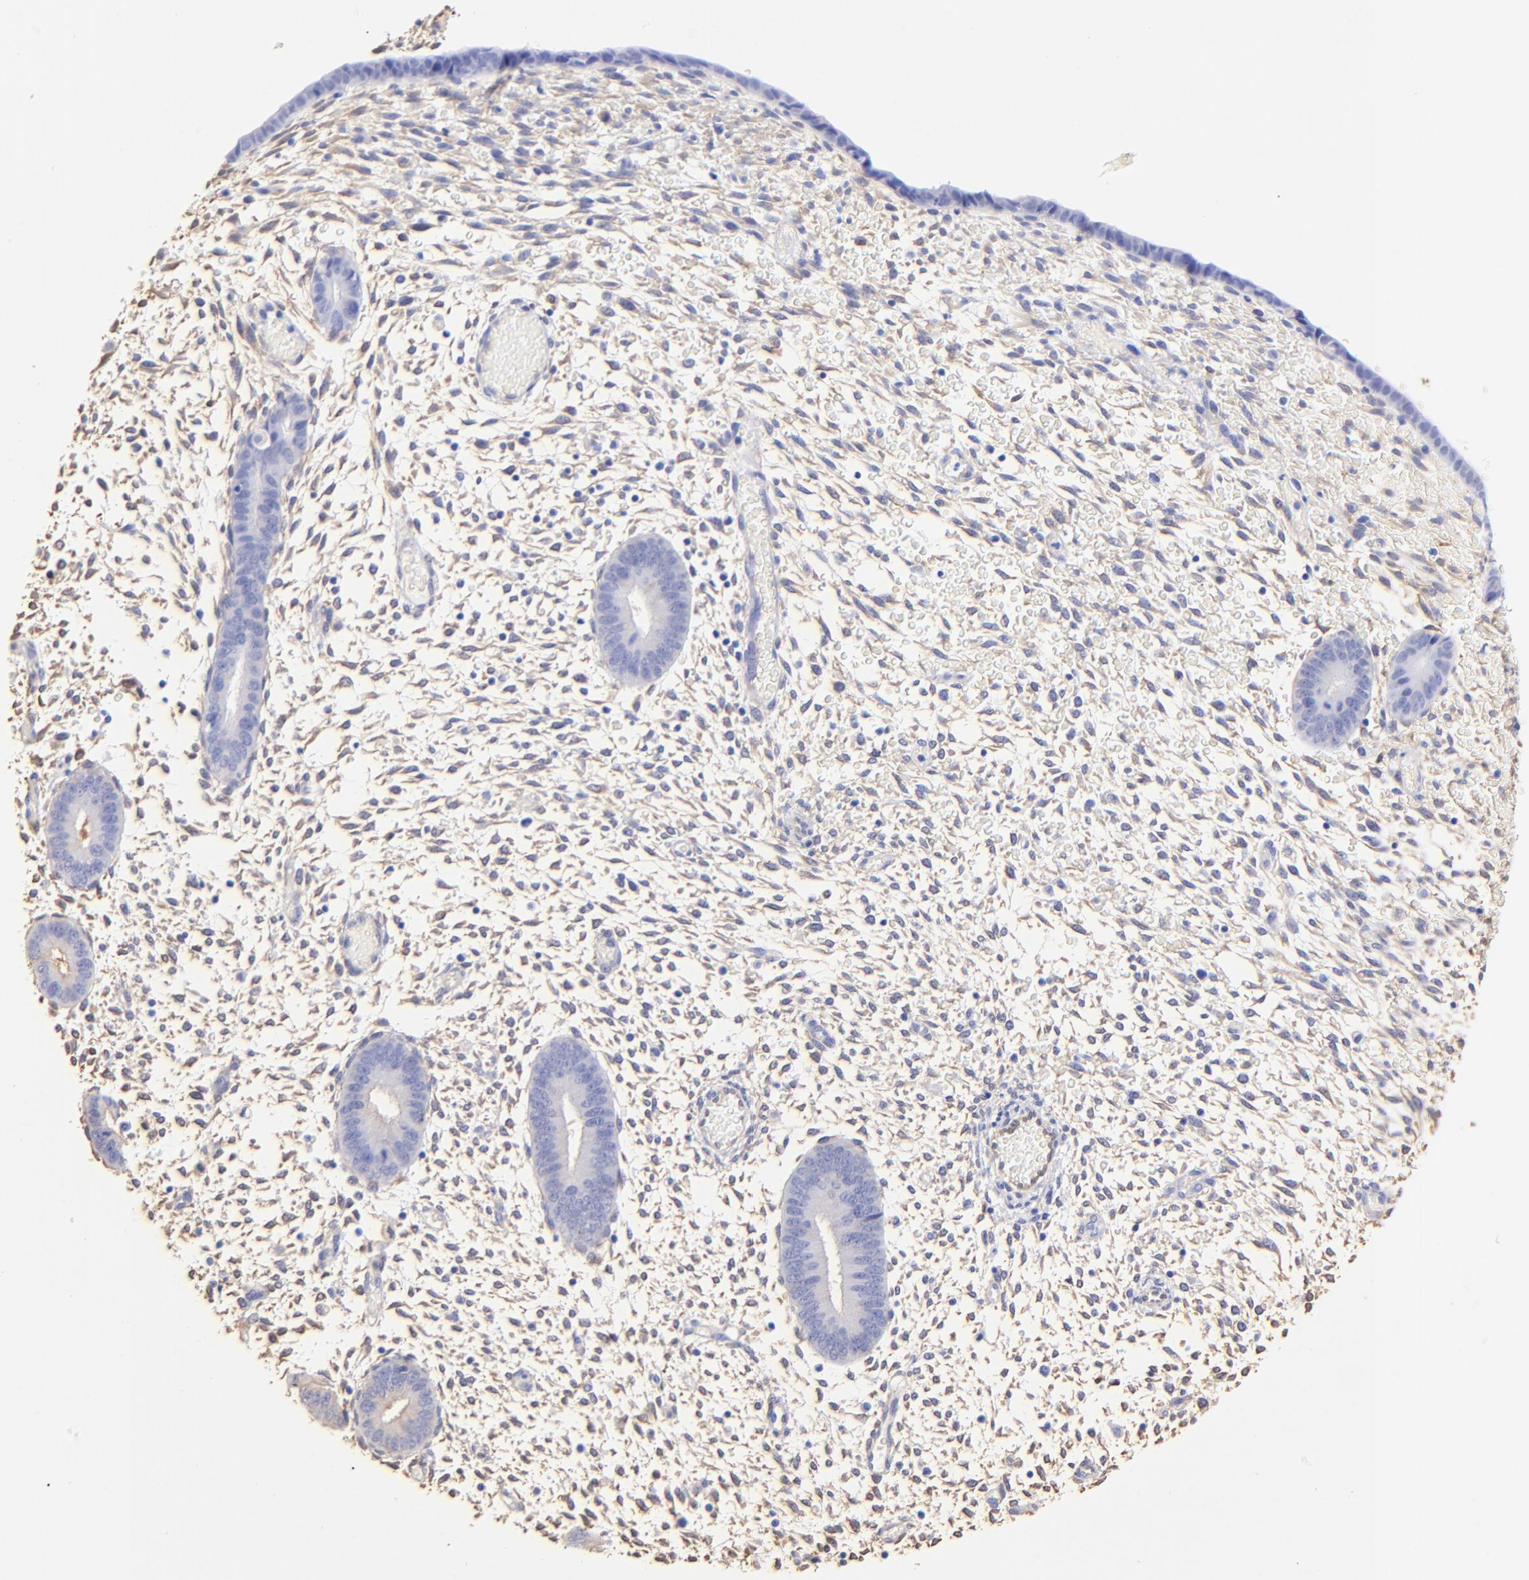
{"staining": {"intensity": "weak", "quantity": "<25%", "location": "cytoplasmic/membranous"}, "tissue": "endometrium", "cell_type": "Cells in endometrial stroma", "image_type": "normal", "snomed": [{"axis": "morphology", "description": "Normal tissue, NOS"}, {"axis": "topography", "description": "Endometrium"}], "caption": "This image is of benign endometrium stained with immunohistochemistry (IHC) to label a protein in brown with the nuclei are counter-stained blue. There is no expression in cells in endometrial stroma.", "gene": "ALDH1A1", "patient": {"sex": "female", "age": 42}}